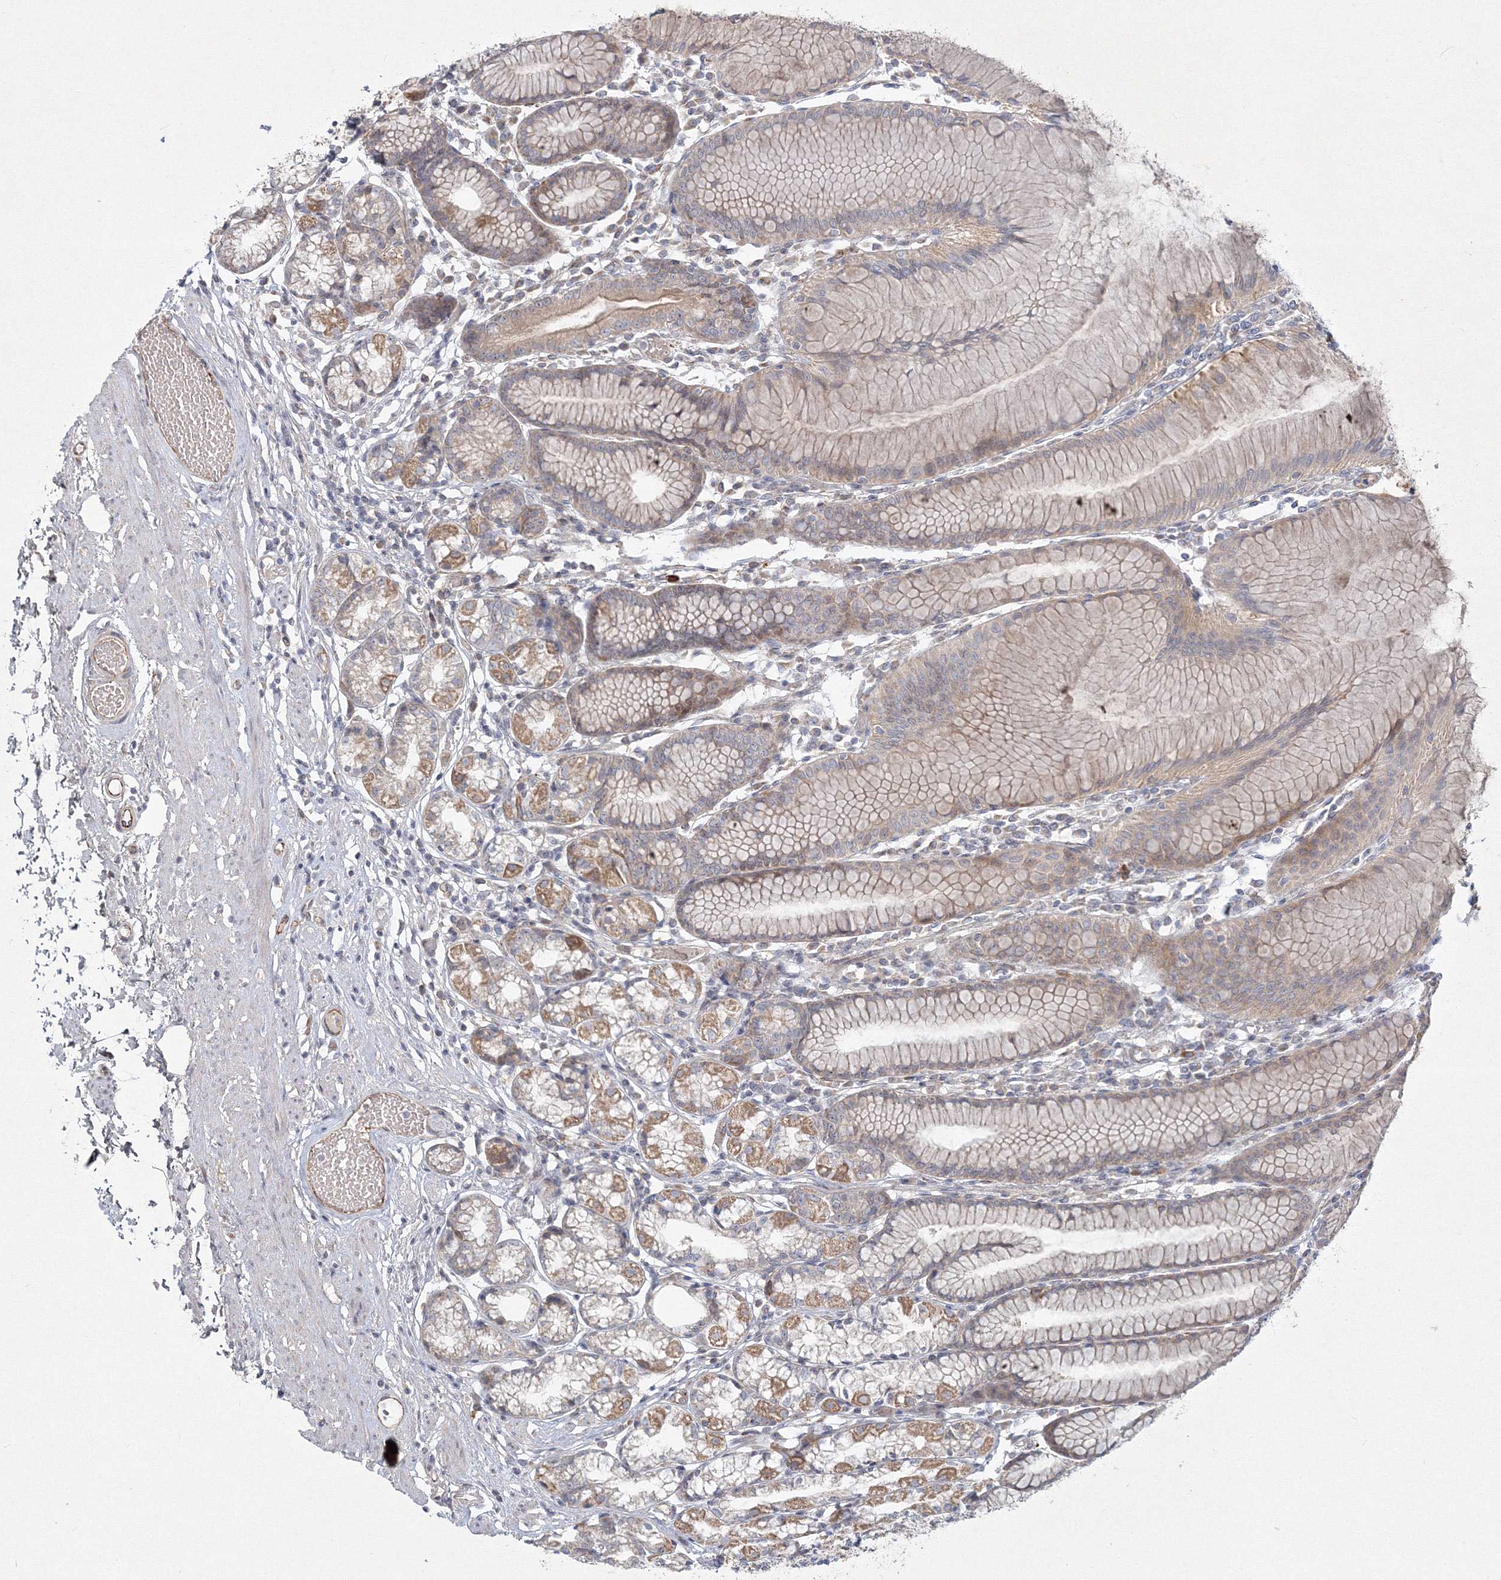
{"staining": {"intensity": "moderate", "quantity": "25%-75%", "location": "cytoplasmic/membranous"}, "tissue": "stomach", "cell_type": "Glandular cells", "image_type": "normal", "snomed": [{"axis": "morphology", "description": "Normal tissue, NOS"}, {"axis": "topography", "description": "Stomach"}], "caption": "An IHC histopathology image of normal tissue is shown. Protein staining in brown highlights moderate cytoplasmic/membranous positivity in stomach within glandular cells.", "gene": "WDR49", "patient": {"sex": "female", "age": 57}}